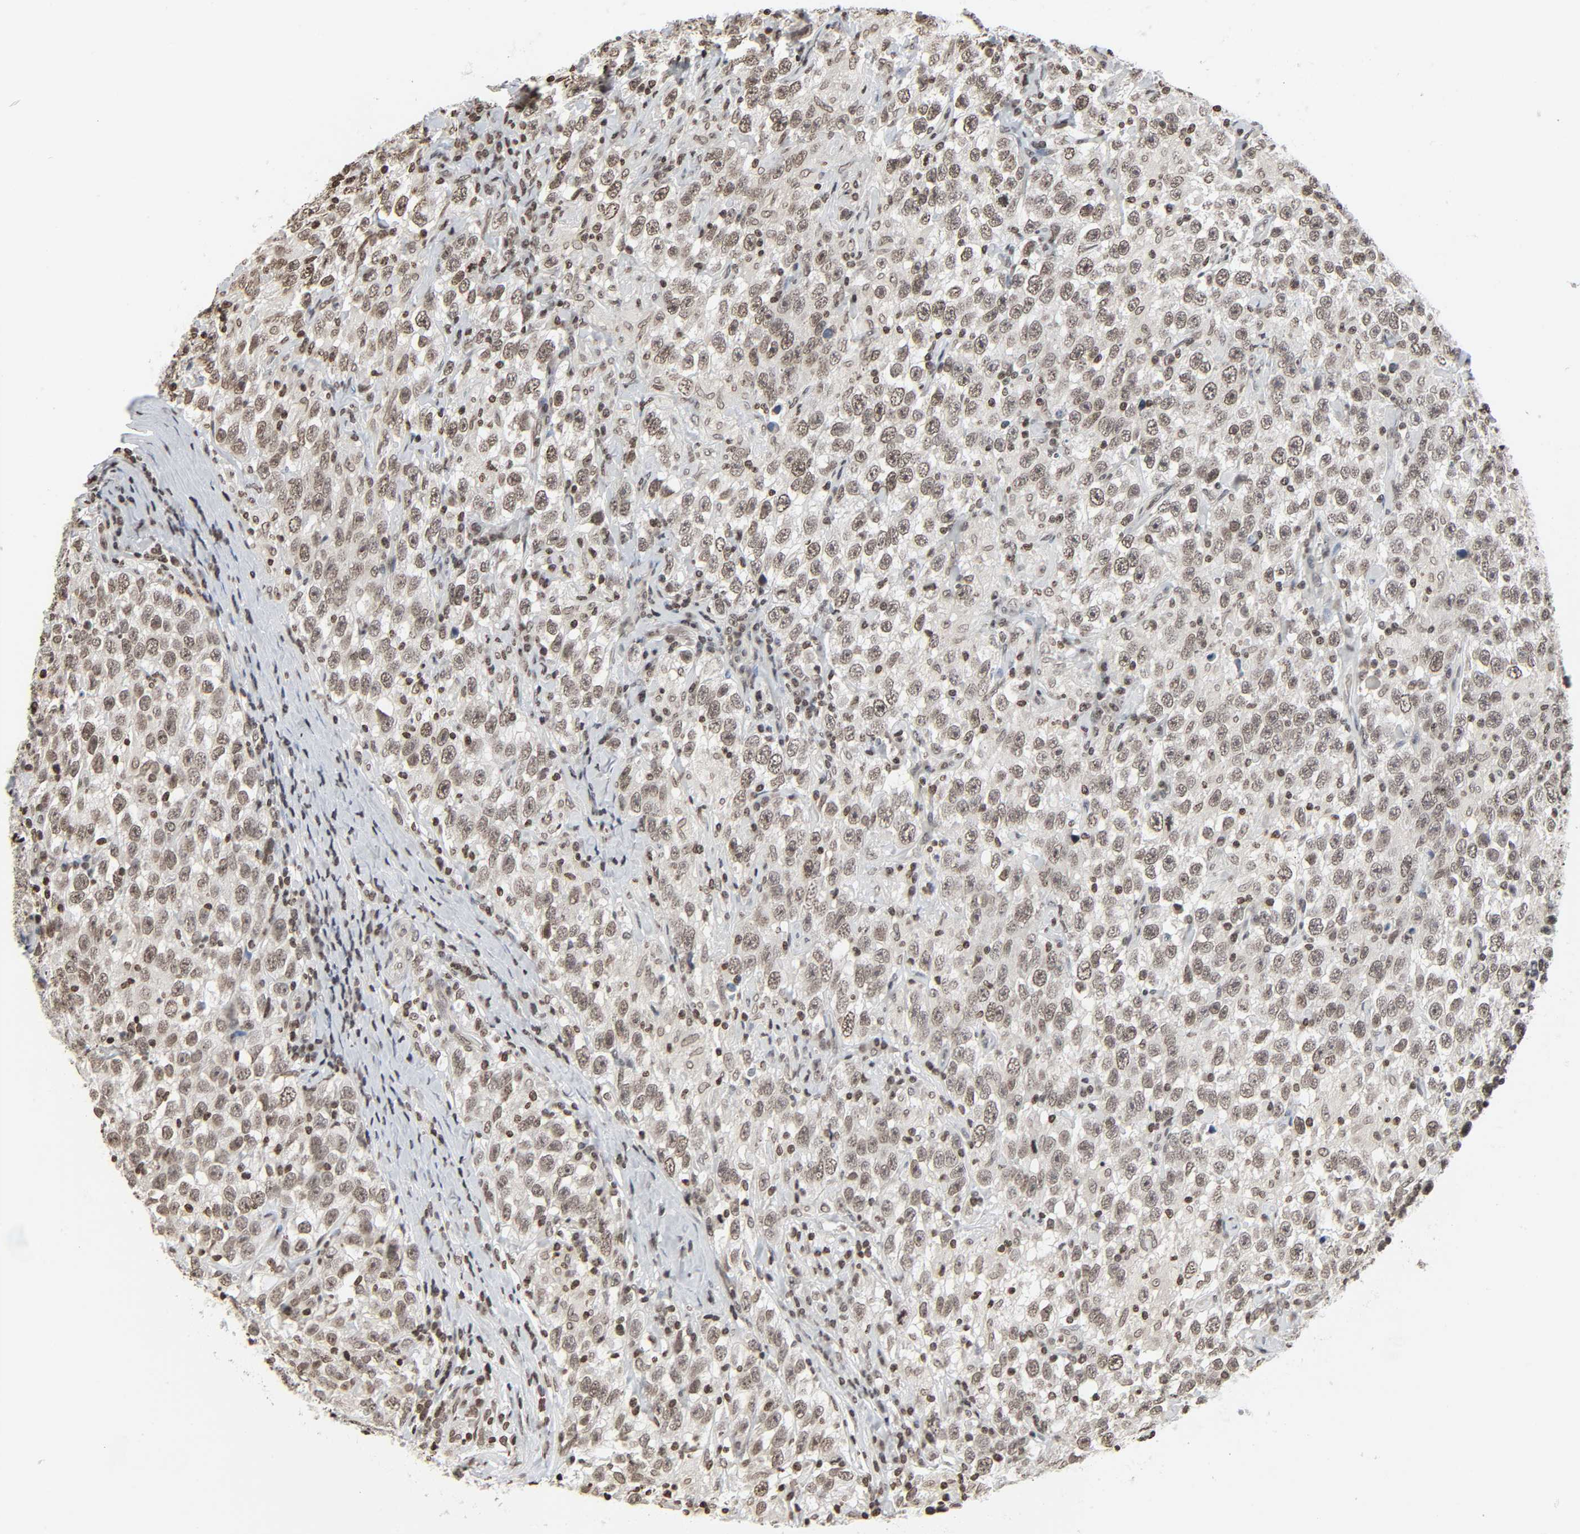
{"staining": {"intensity": "moderate", "quantity": ">75%", "location": "nuclear"}, "tissue": "testis cancer", "cell_type": "Tumor cells", "image_type": "cancer", "snomed": [{"axis": "morphology", "description": "Seminoma, NOS"}, {"axis": "topography", "description": "Testis"}], "caption": "Immunohistochemical staining of human testis cancer (seminoma) displays medium levels of moderate nuclear positivity in approximately >75% of tumor cells.", "gene": "ELAVL1", "patient": {"sex": "male", "age": 41}}